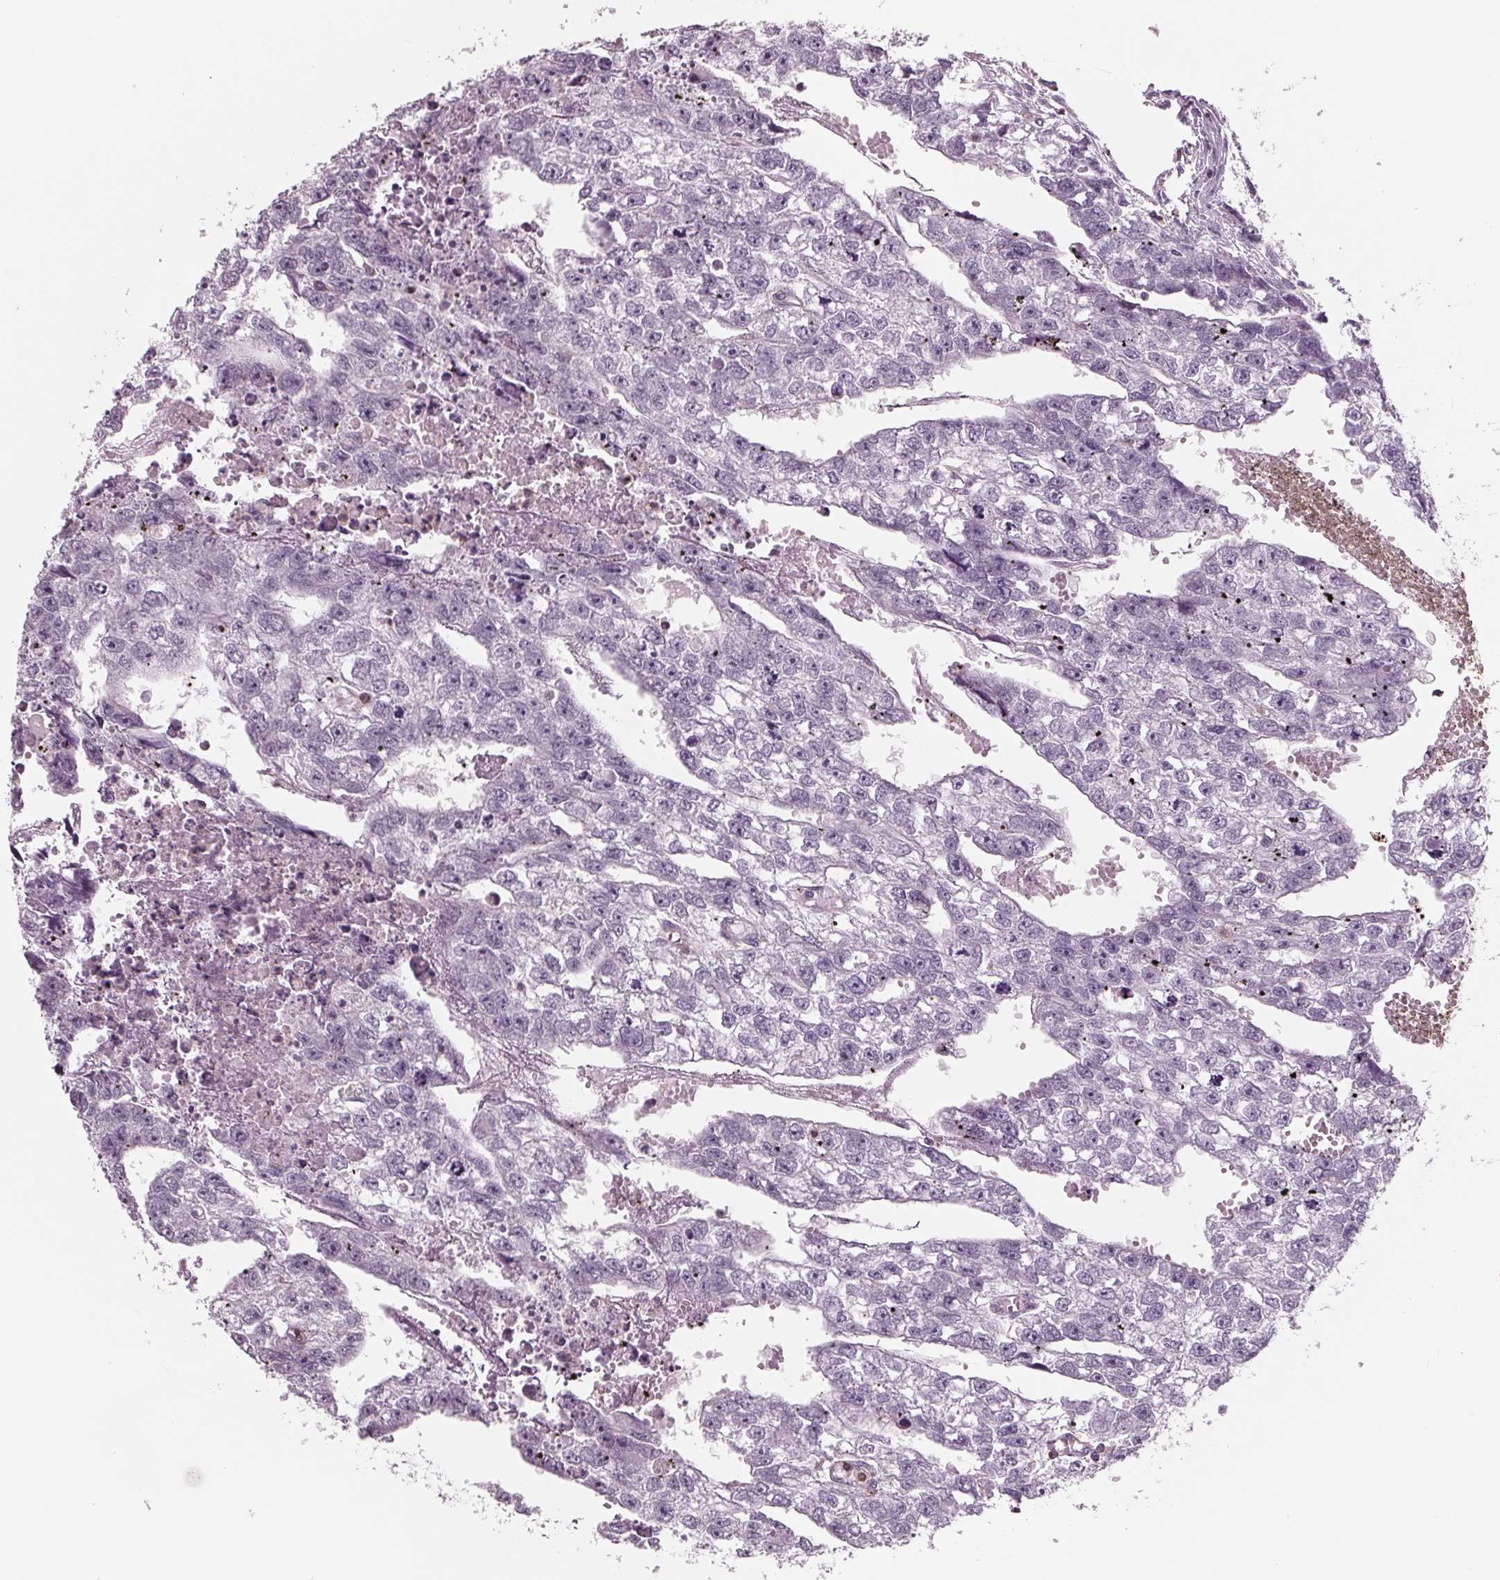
{"staining": {"intensity": "negative", "quantity": "none", "location": "none"}, "tissue": "testis cancer", "cell_type": "Tumor cells", "image_type": "cancer", "snomed": [{"axis": "morphology", "description": "Carcinoma, Embryonal, NOS"}, {"axis": "morphology", "description": "Teratoma, malignant, NOS"}, {"axis": "topography", "description": "Testis"}], "caption": "Testis embryonal carcinoma stained for a protein using IHC demonstrates no expression tumor cells.", "gene": "ARHGAP25", "patient": {"sex": "male", "age": 44}}